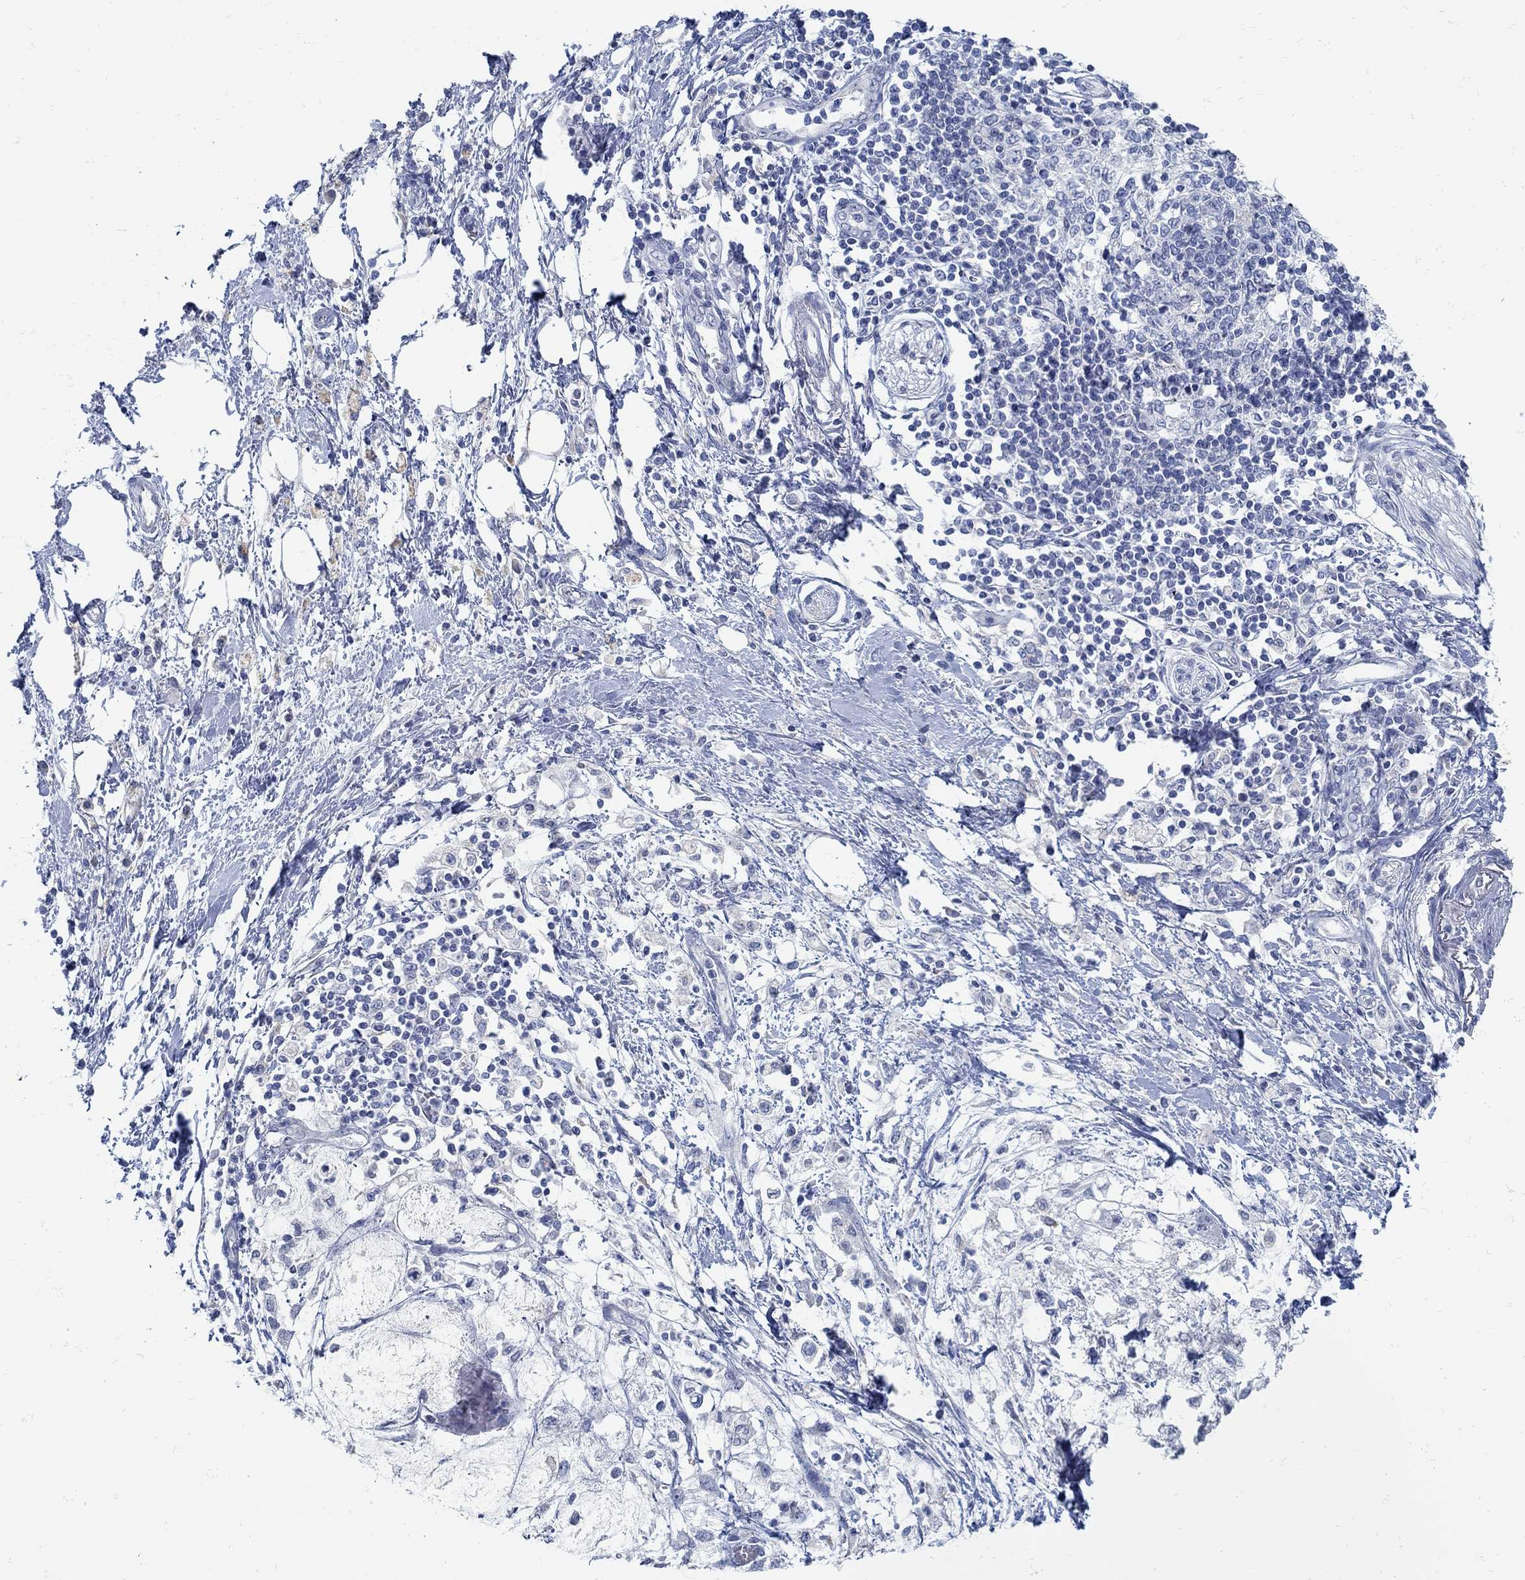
{"staining": {"intensity": "negative", "quantity": "none", "location": "none"}, "tissue": "pancreatic cancer", "cell_type": "Tumor cells", "image_type": "cancer", "snomed": [{"axis": "morphology", "description": "Normal tissue, NOS"}, {"axis": "morphology", "description": "Adenocarcinoma, NOS"}, {"axis": "topography", "description": "Pancreas"}, {"axis": "topography", "description": "Duodenum"}], "caption": "The micrograph demonstrates no staining of tumor cells in pancreatic cancer (adenocarcinoma).", "gene": "ZFAND4", "patient": {"sex": "female", "age": 60}}